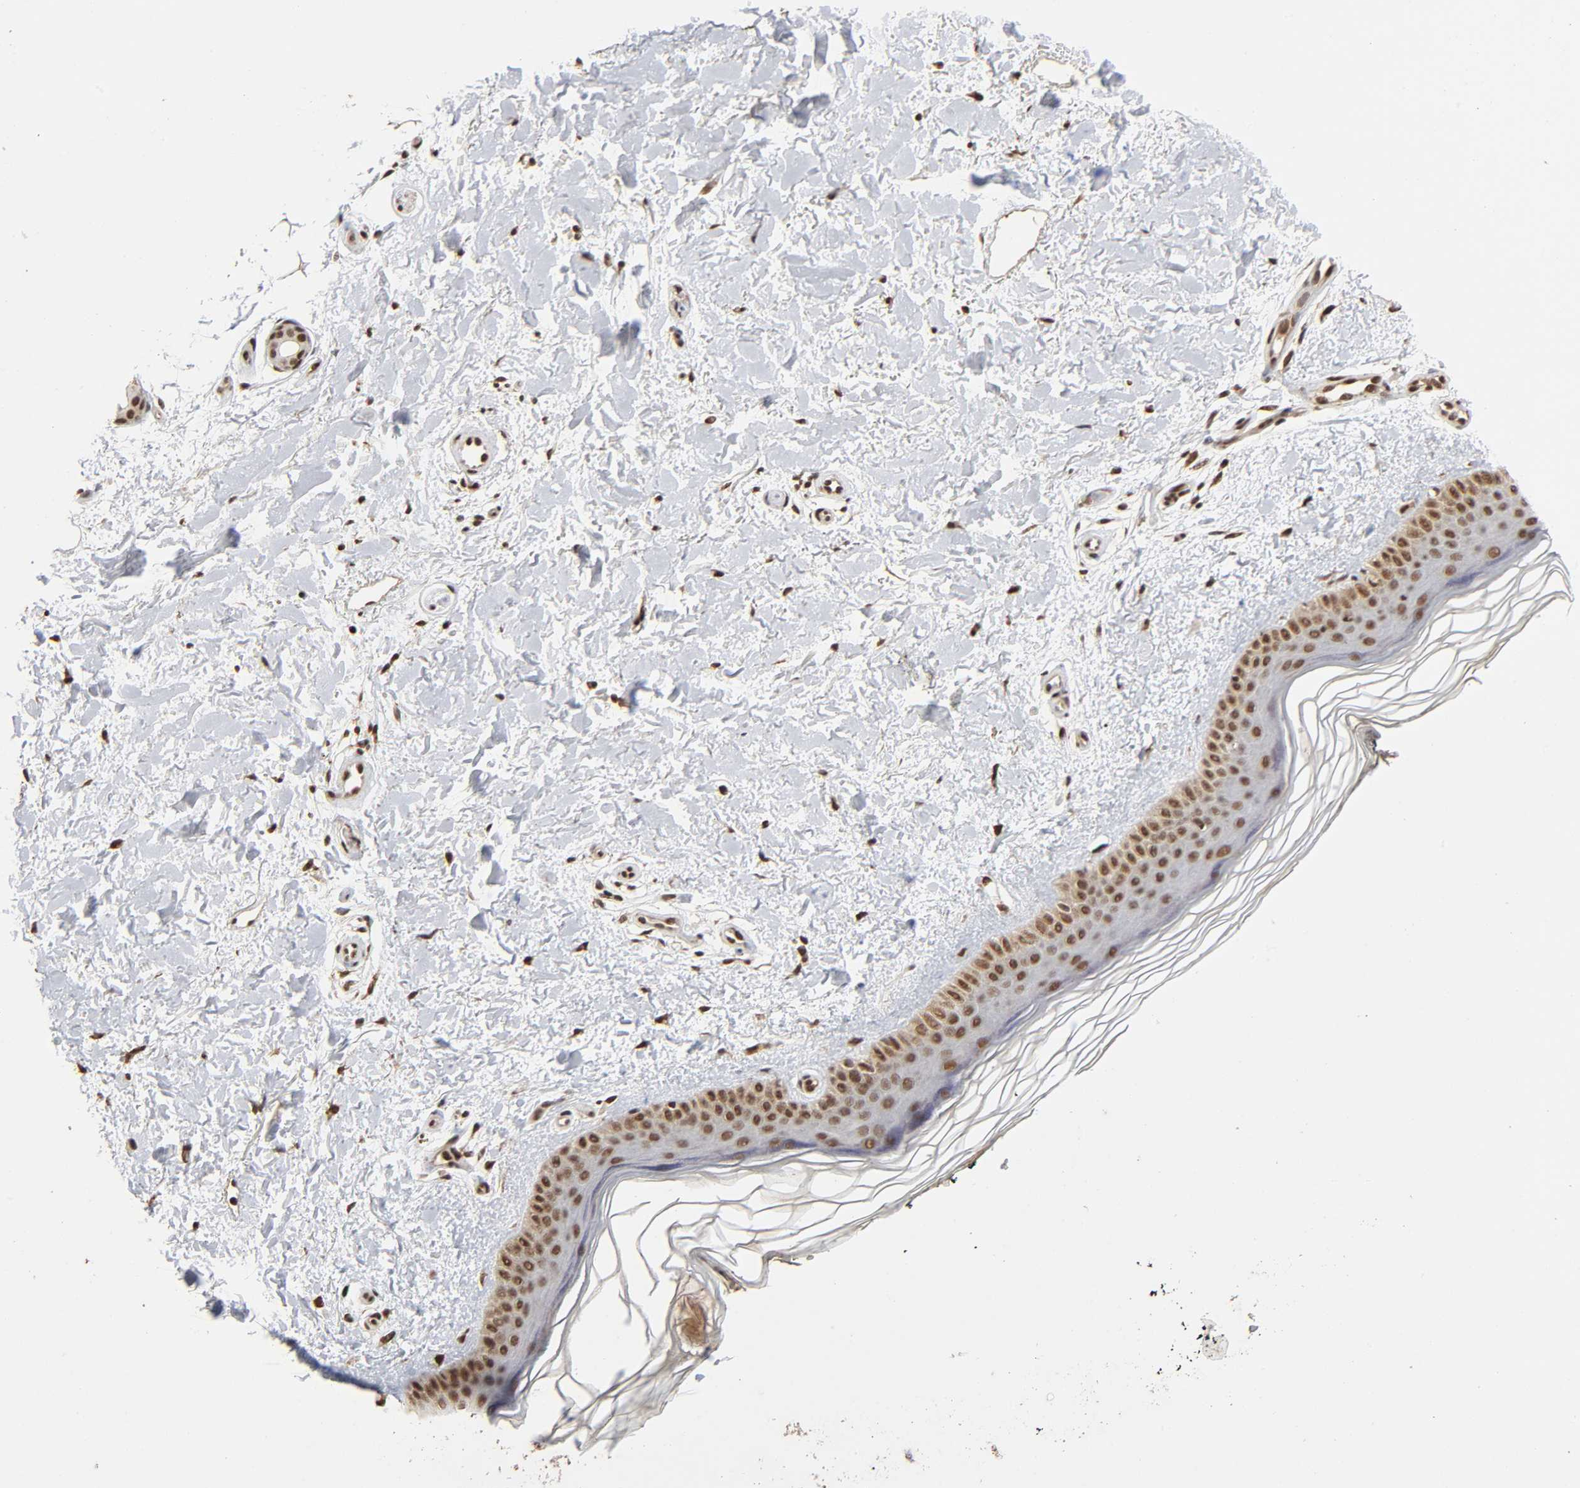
{"staining": {"intensity": "strong", "quantity": ">75%", "location": "nuclear"}, "tissue": "skin", "cell_type": "Fibroblasts", "image_type": "normal", "snomed": [{"axis": "morphology", "description": "Normal tissue, NOS"}, {"axis": "topography", "description": "Skin"}], "caption": "A histopathology image of skin stained for a protein displays strong nuclear brown staining in fibroblasts. Nuclei are stained in blue.", "gene": "ZNF384", "patient": {"sex": "female", "age": 19}}